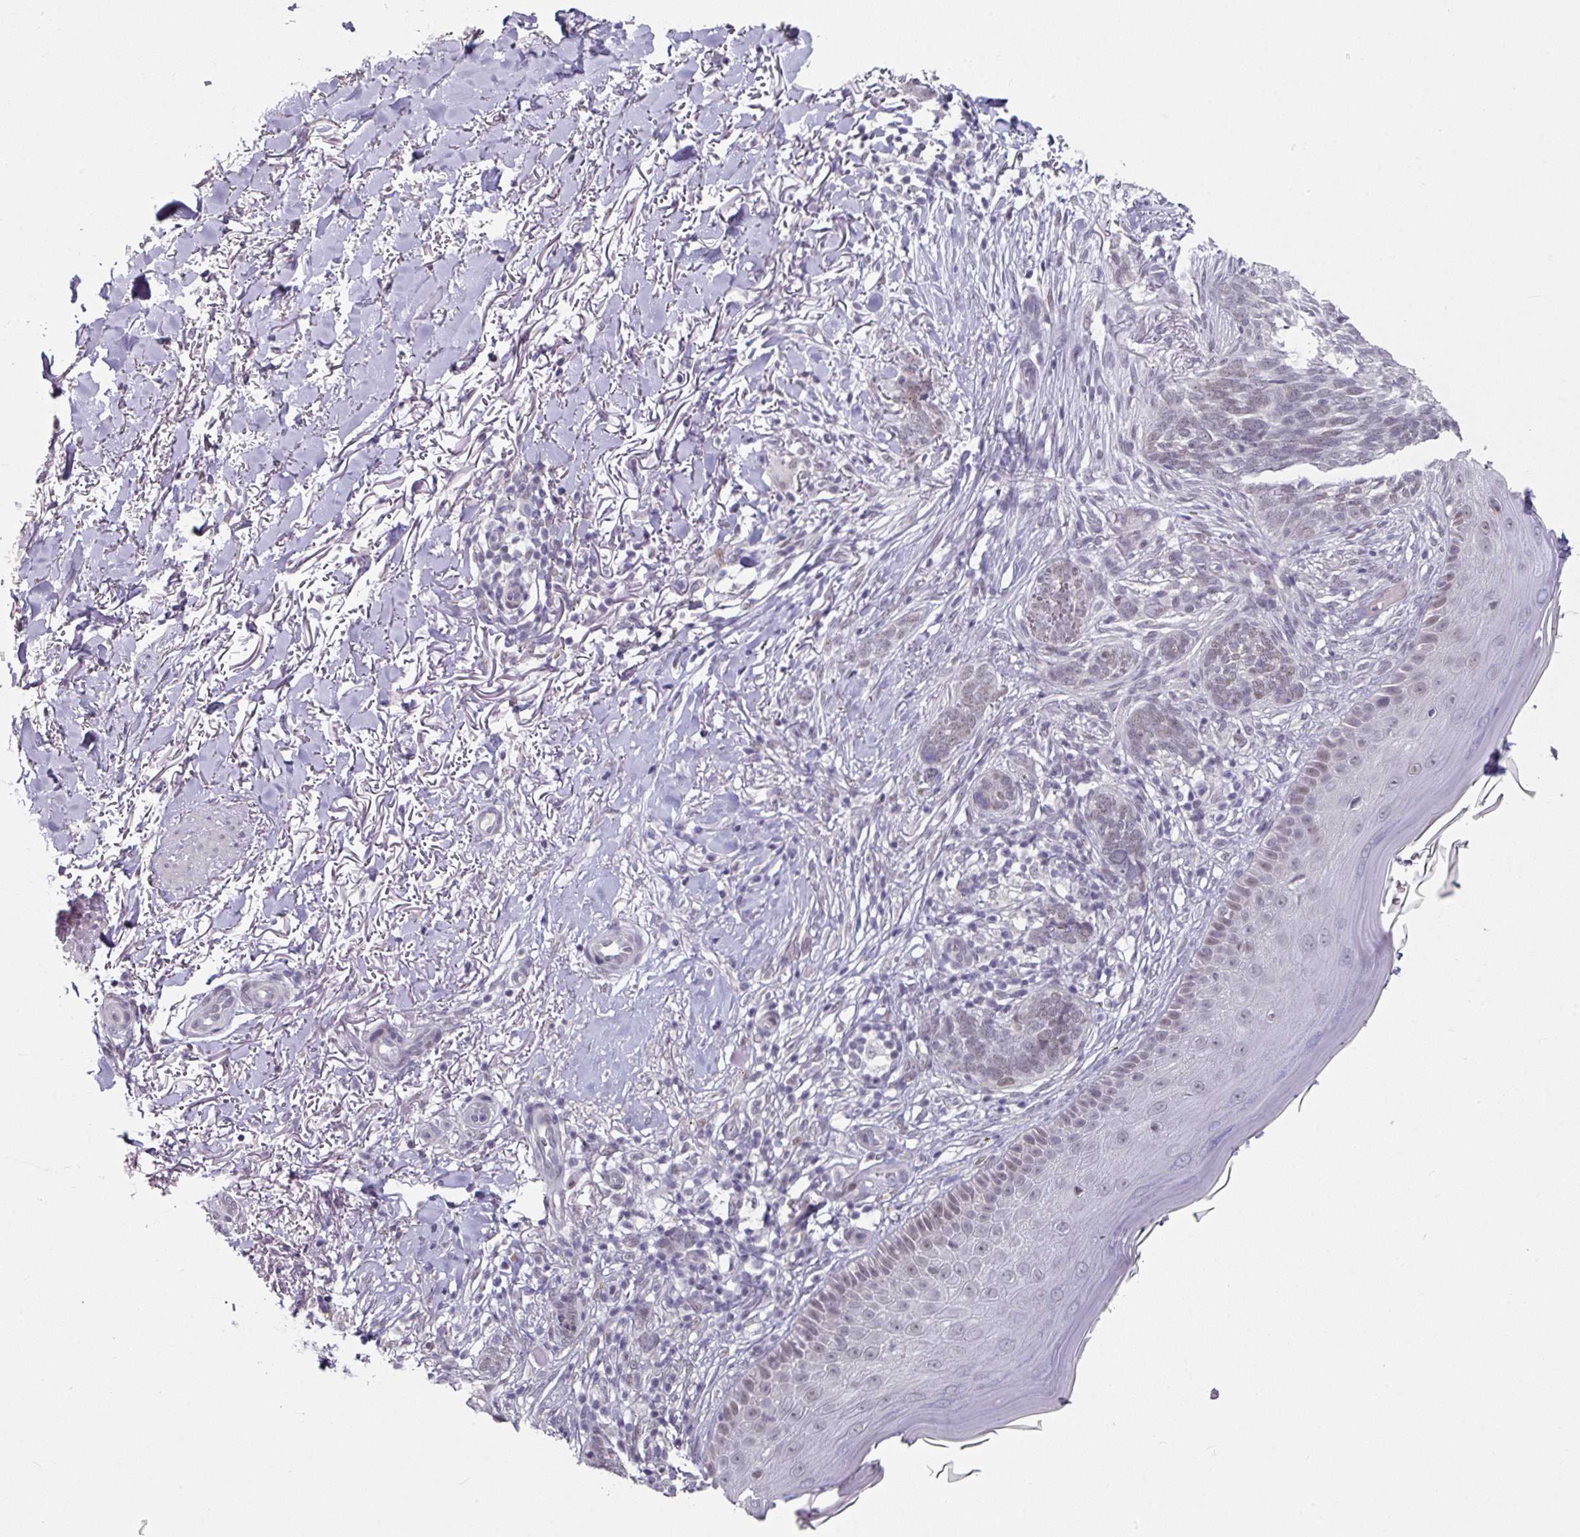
{"staining": {"intensity": "weak", "quantity": ">75%", "location": "nuclear"}, "tissue": "skin cancer", "cell_type": "Tumor cells", "image_type": "cancer", "snomed": [{"axis": "morphology", "description": "Normal tissue, NOS"}, {"axis": "morphology", "description": "Basal cell carcinoma"}, {"axis": "topography", "description": "Skin"}], "caption": "High-power microscopy captured an immunohistochemistry (IHC) micrograph of skin cancer (basal cell carcinoma), revealing weak nuclear staining in about >75% of tumor cells.", "gene": "ELK1", "patient": {"sex": "female", "age": 67}}